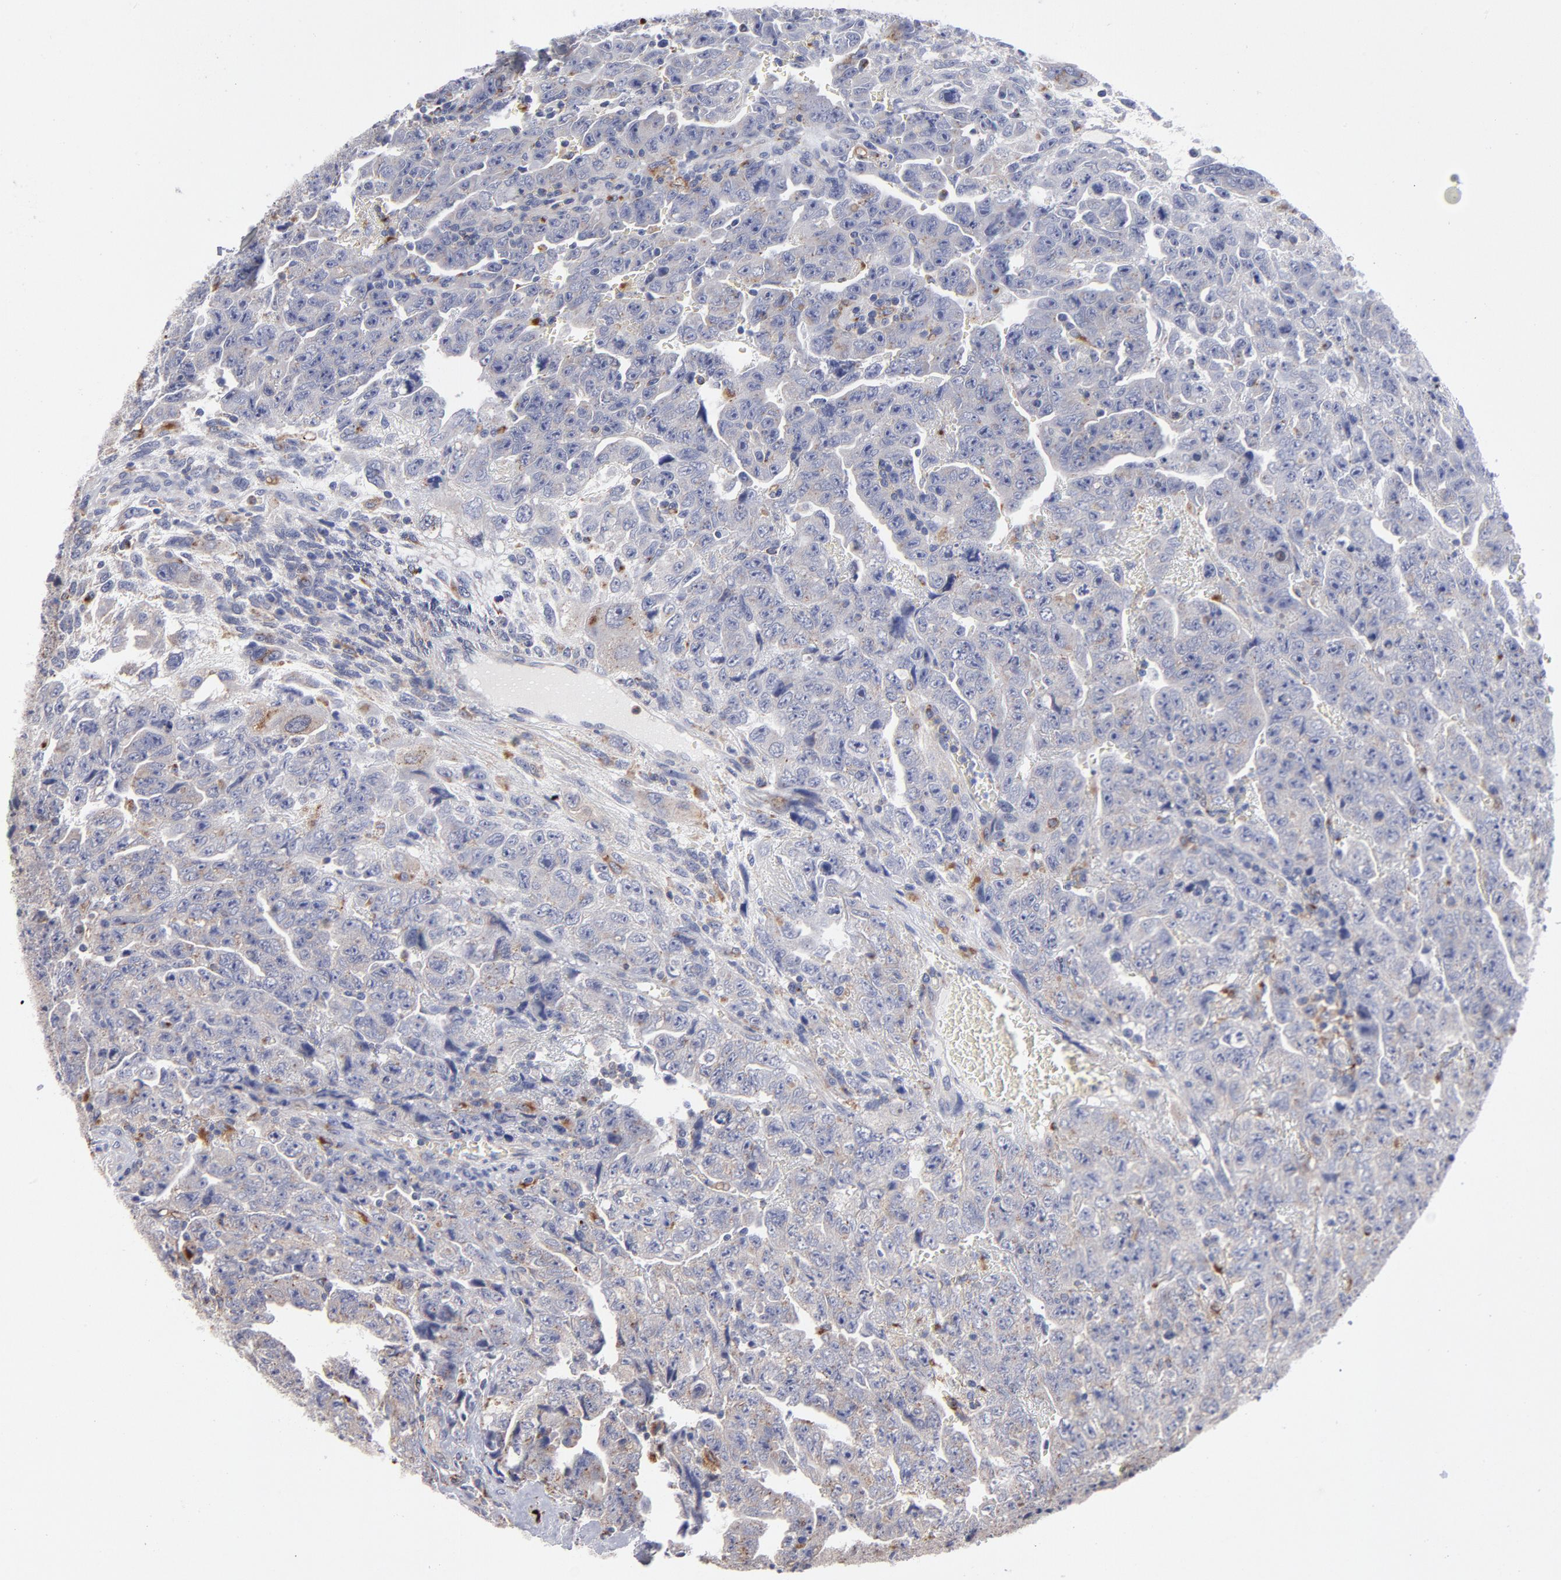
{"staining": {"intensity": "weak", "quantity": "<25%", "location": "cytoplasmic/membranous"}, "tissue": "testis cancer", "cell_type": "Tumor cells", "image_type": "cancer", "snomed": [{"axis": "morphology", "description": "Carcinoma, Embryonal, NOS"}, {"axis": "topography", "description": "Testis"}], "caption": "Immunohistochemistry of human testis embryonal carcinoma exhibits no positivity in tumor cells.", "gene": "RRAGB", "patient": {"sex": "male", "age": 28}}